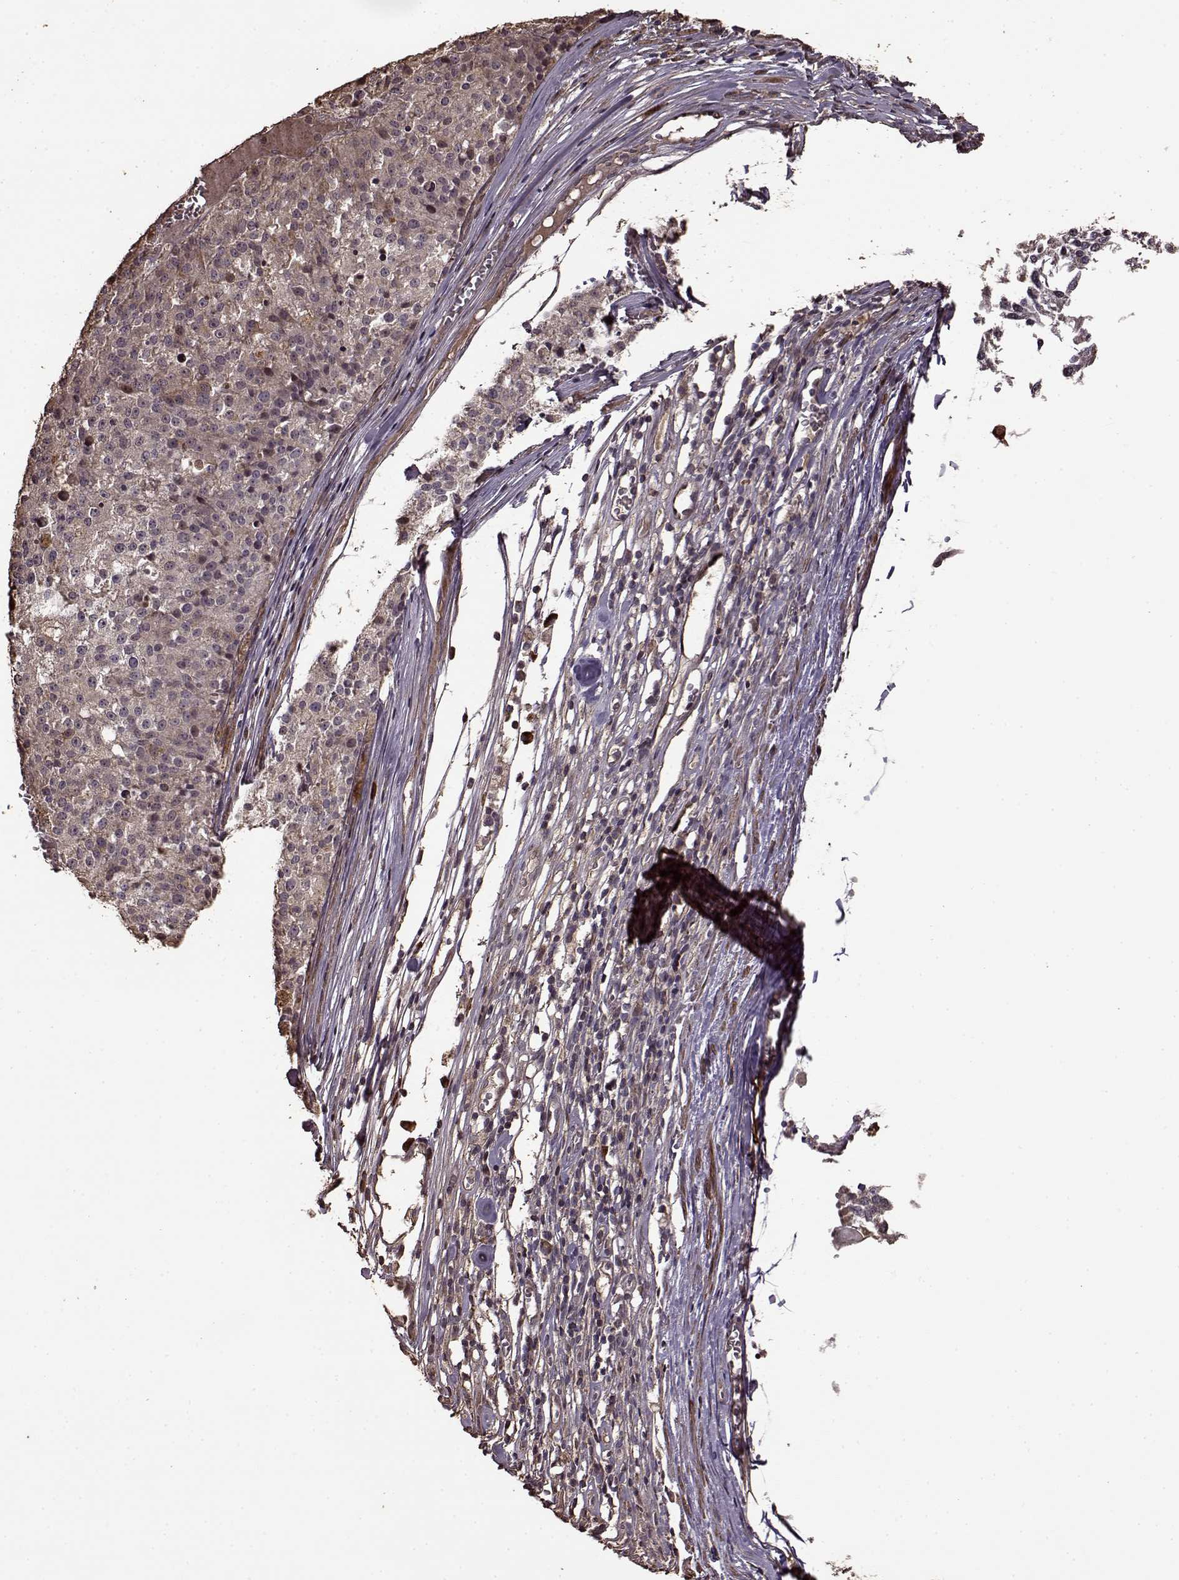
{"staining": {"intensity": "weak", "quantity": "<25%", "location": "cytoplasmic/membranous"}, "tissue": "melanoma", "cell_type": "Tumor cells", "image_type": "cancer", "snomed": [{"axis": "morphology", "description": "Malignant melanoma, Metastatic site"}, {"axis": "topography", "description": "Lymph node"}], "caption": "A high-resolution micrograph shows immunohistochemistry staining of melanoma, which reveals no significant staining in tumor cells. The staining was performed using DAB to visualize the protein expression in brown, while the nuclei were stained in blue with hematoxylin (Magnification: 20x).", "gene": "FBXW11", "patient": {"sex": "female", "age": 64}}